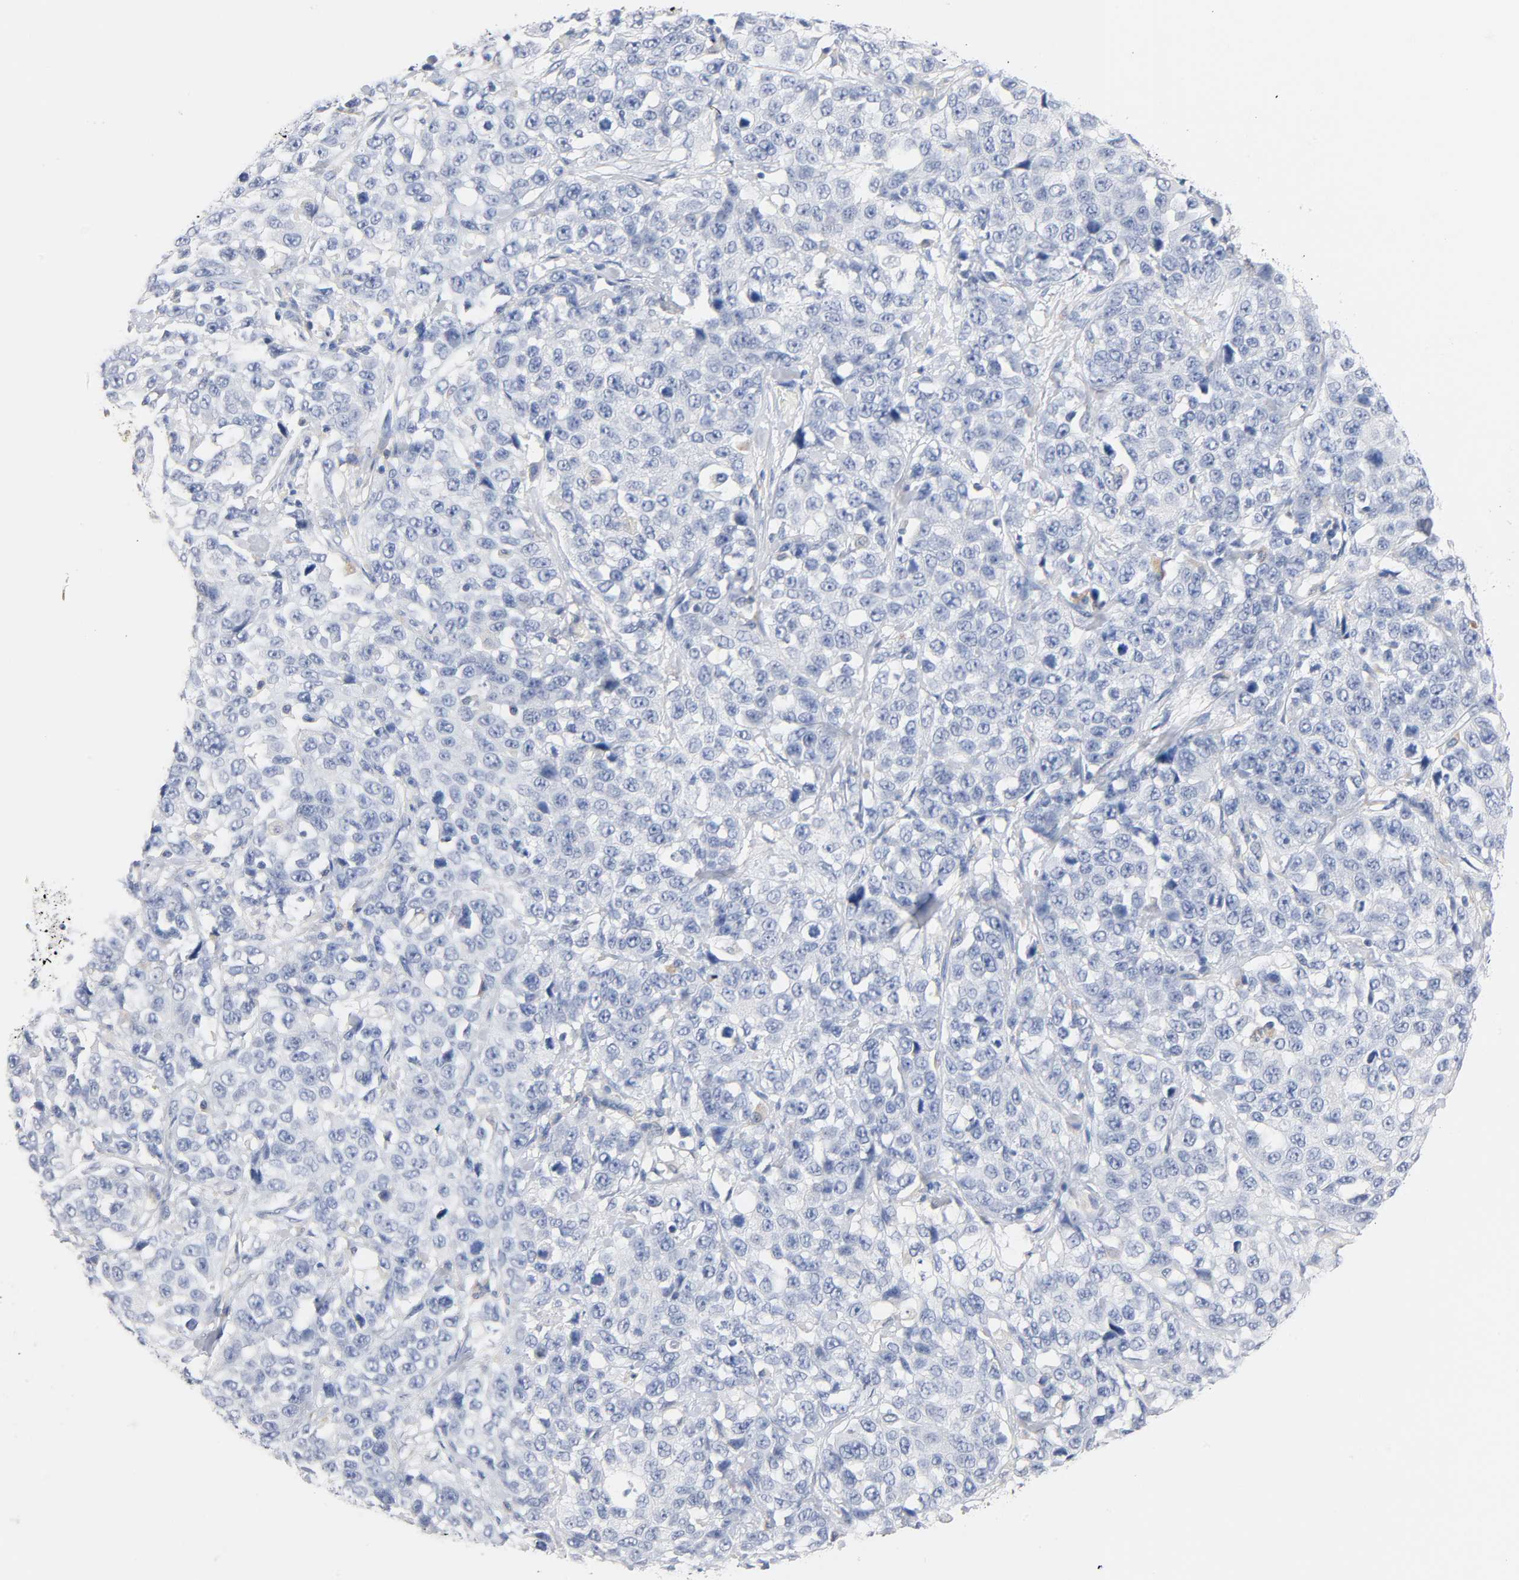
{"staining": {"intensity": "negative", "quantity": "none", "location": "none"}, "tissue": "stomach cancer", "cell_type": "Tumor cells", "image_type": "cancer", "snomed": [{"axis": "morphology", "description": "Normal tissue, NOS"}, {"axis": "morphology", "description": "Adenocarcinoma, NOS"}, {"axis": "topography", "description": "Stomach"}], "caption": "Immunohistochemistry (IHC) of human stomach cancer (adenocarcinoma) demonstrates no staining in tumor cells.", "gene": "MALT1", "patient": {"sex": "male", "age": 48}}